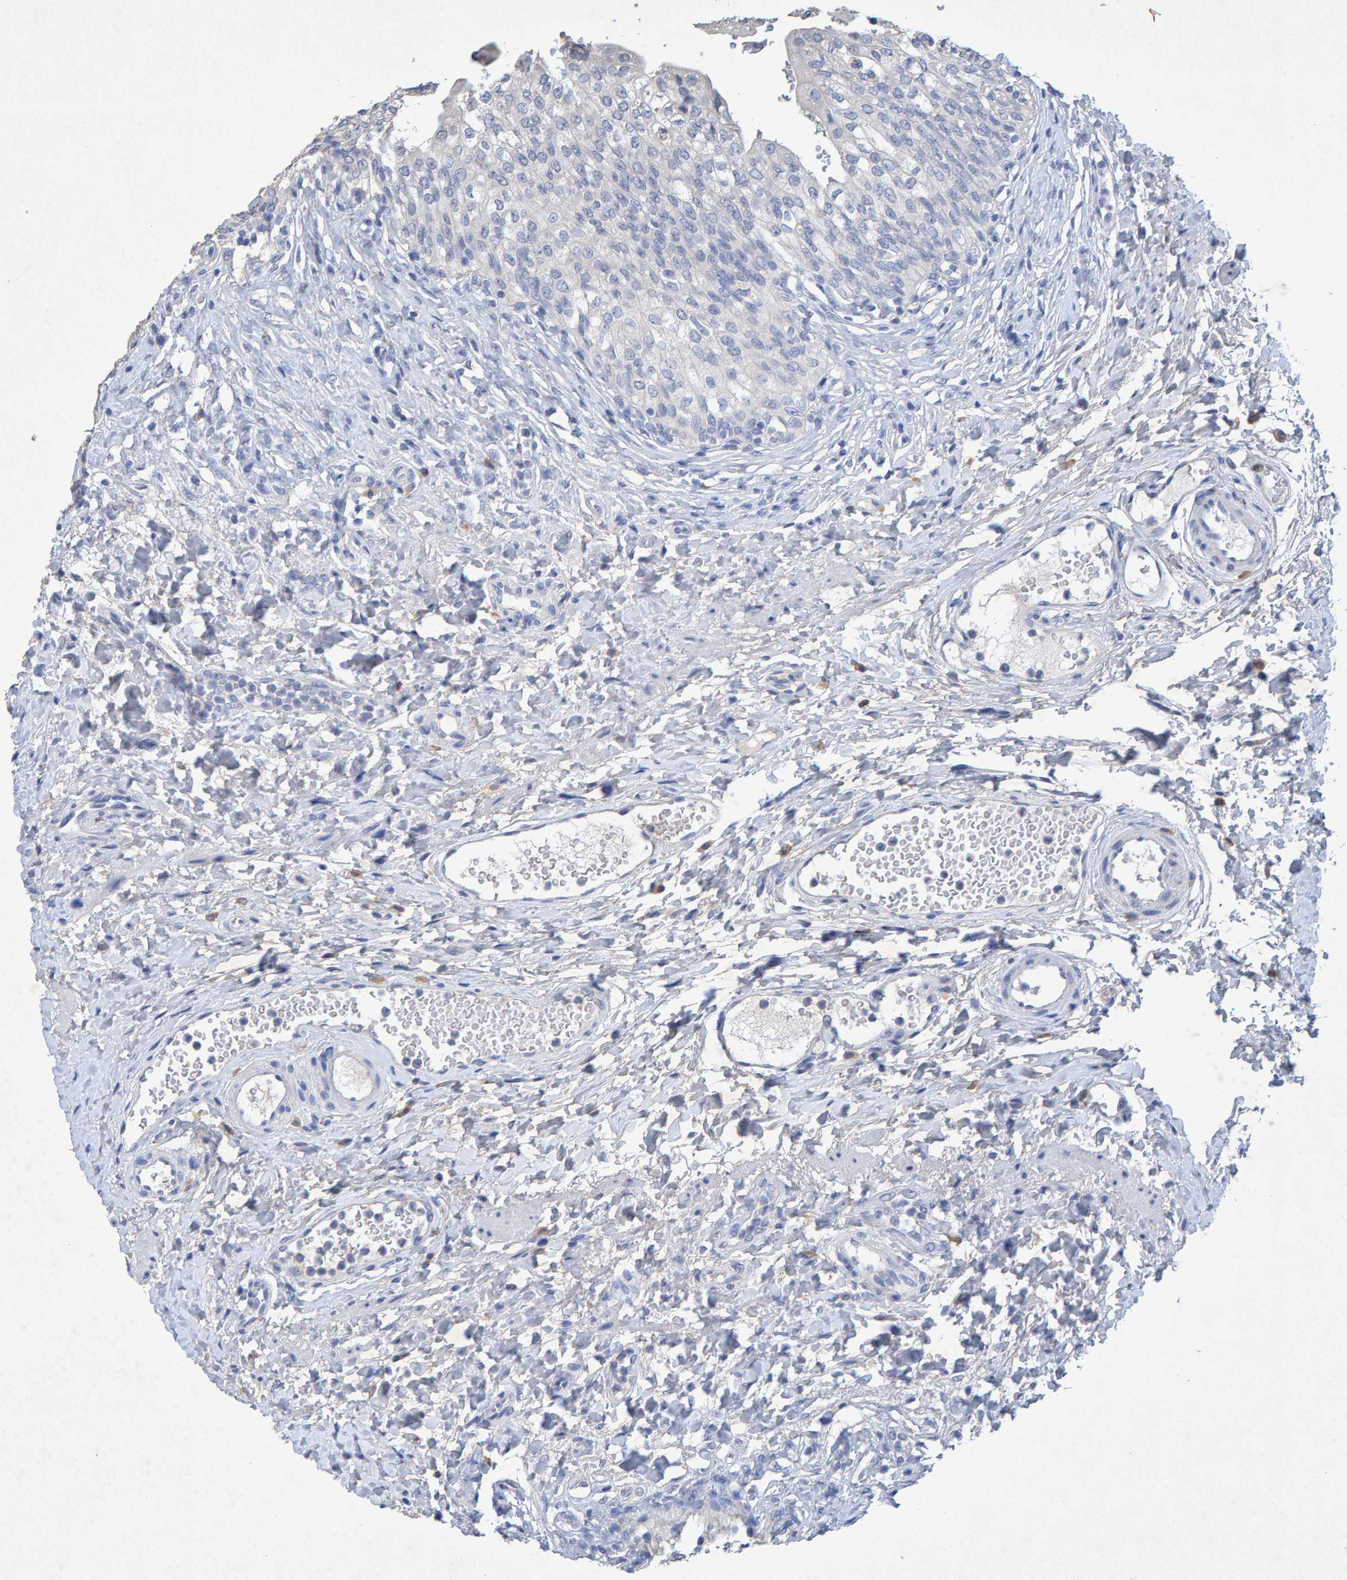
{"staining": {"intensity": "negative", "quantity": "none", "location": "none"}, "tissue": "urinary bladder", "cell_type": "Urothelial cells", "image_type": "normal", "snomed": [{"axis": "morphology", "description": "Urothelial carcinoma, High grade"}, {"axis": "topography", "description": "Urinary bladder"}], "caption": "This is a photomicrograph of immunohistochemistry (IHC) staining of benign urinary bladder, which shows no expression in urothelial cells. The staining was performed using DAB (3,3'-diaminobenzidine) to visualize the protein expression in brown, while the nuclei were stained in blue with hematoxylin (Magnification: 20x).", "gene": "CTH", "patient": {"sex": "male", "age": 46}}